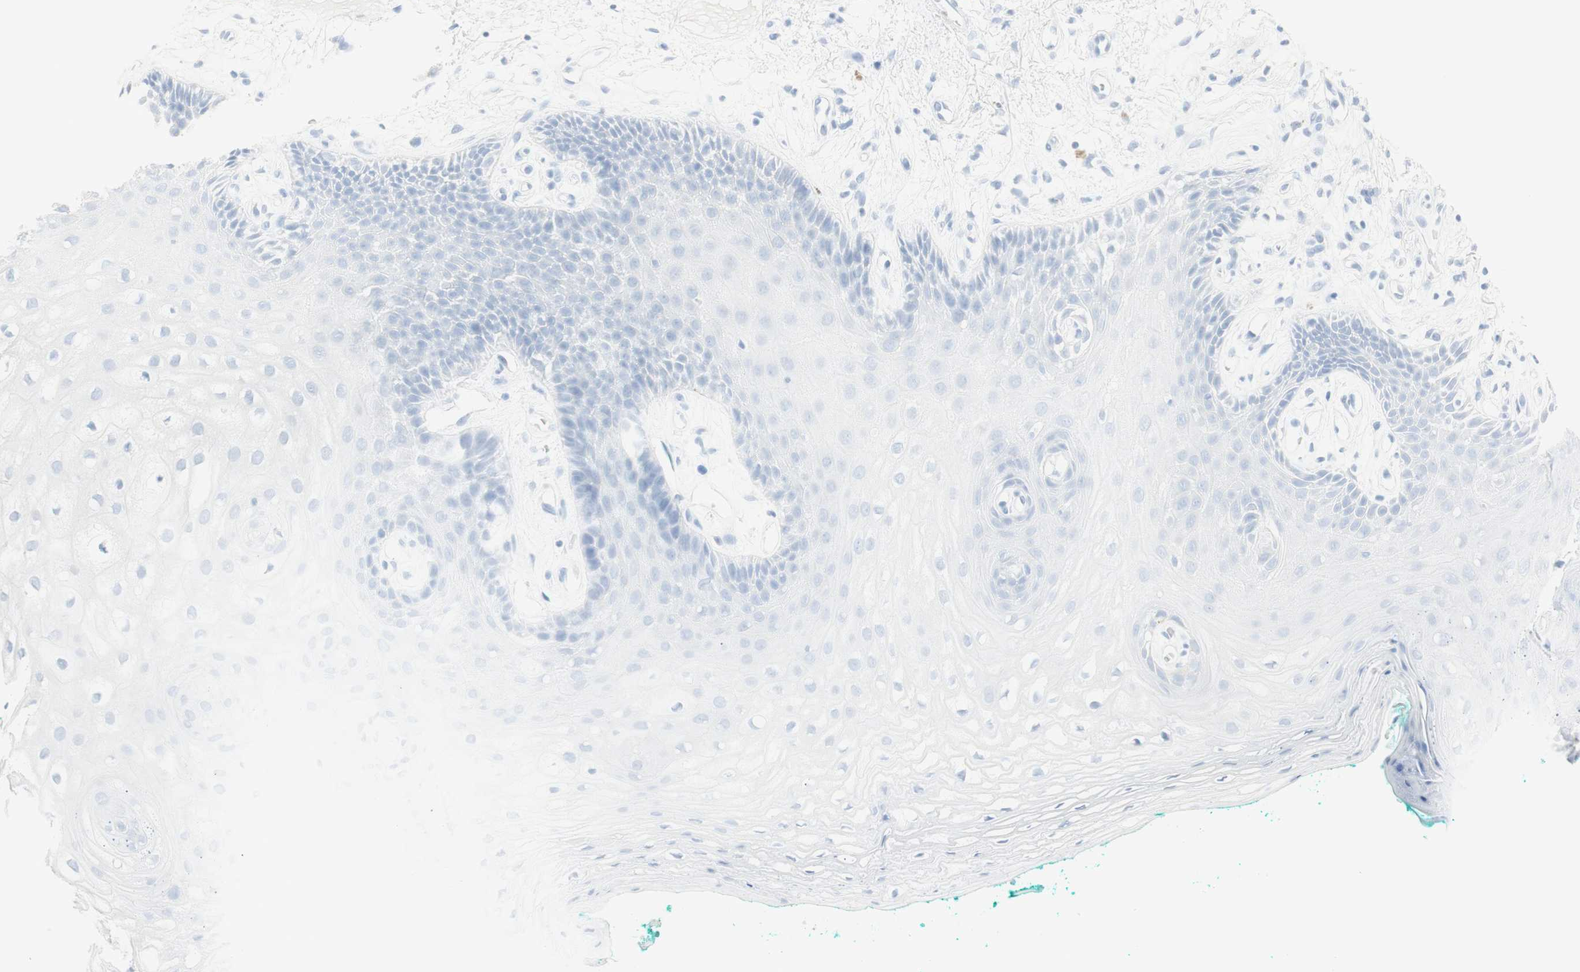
{"staining": {"intensity": "negative", "quantity": "none", "location": "none"}, "tissue": "oral mucosa", "cell_type": "Squamous epithelial cells", "image_type": "normal", "snomed": [{"axis": "morphology", "description": "Normal tissue, NOS"}, {"axis": "topography", "description": "Skeletal muscle"}, {"axis": "topography", "description": "Oral tissue"}, {"axis": "topography", "description": "Peripheral nerve tissue"}], "caption": "Human oral mucosa stained for a protein using immunohistochemistry (IHC) reveals no expression in squamous epithelial cells.", "gene": "NAPSA", "patient": {"sex": "female", "age": 84}}